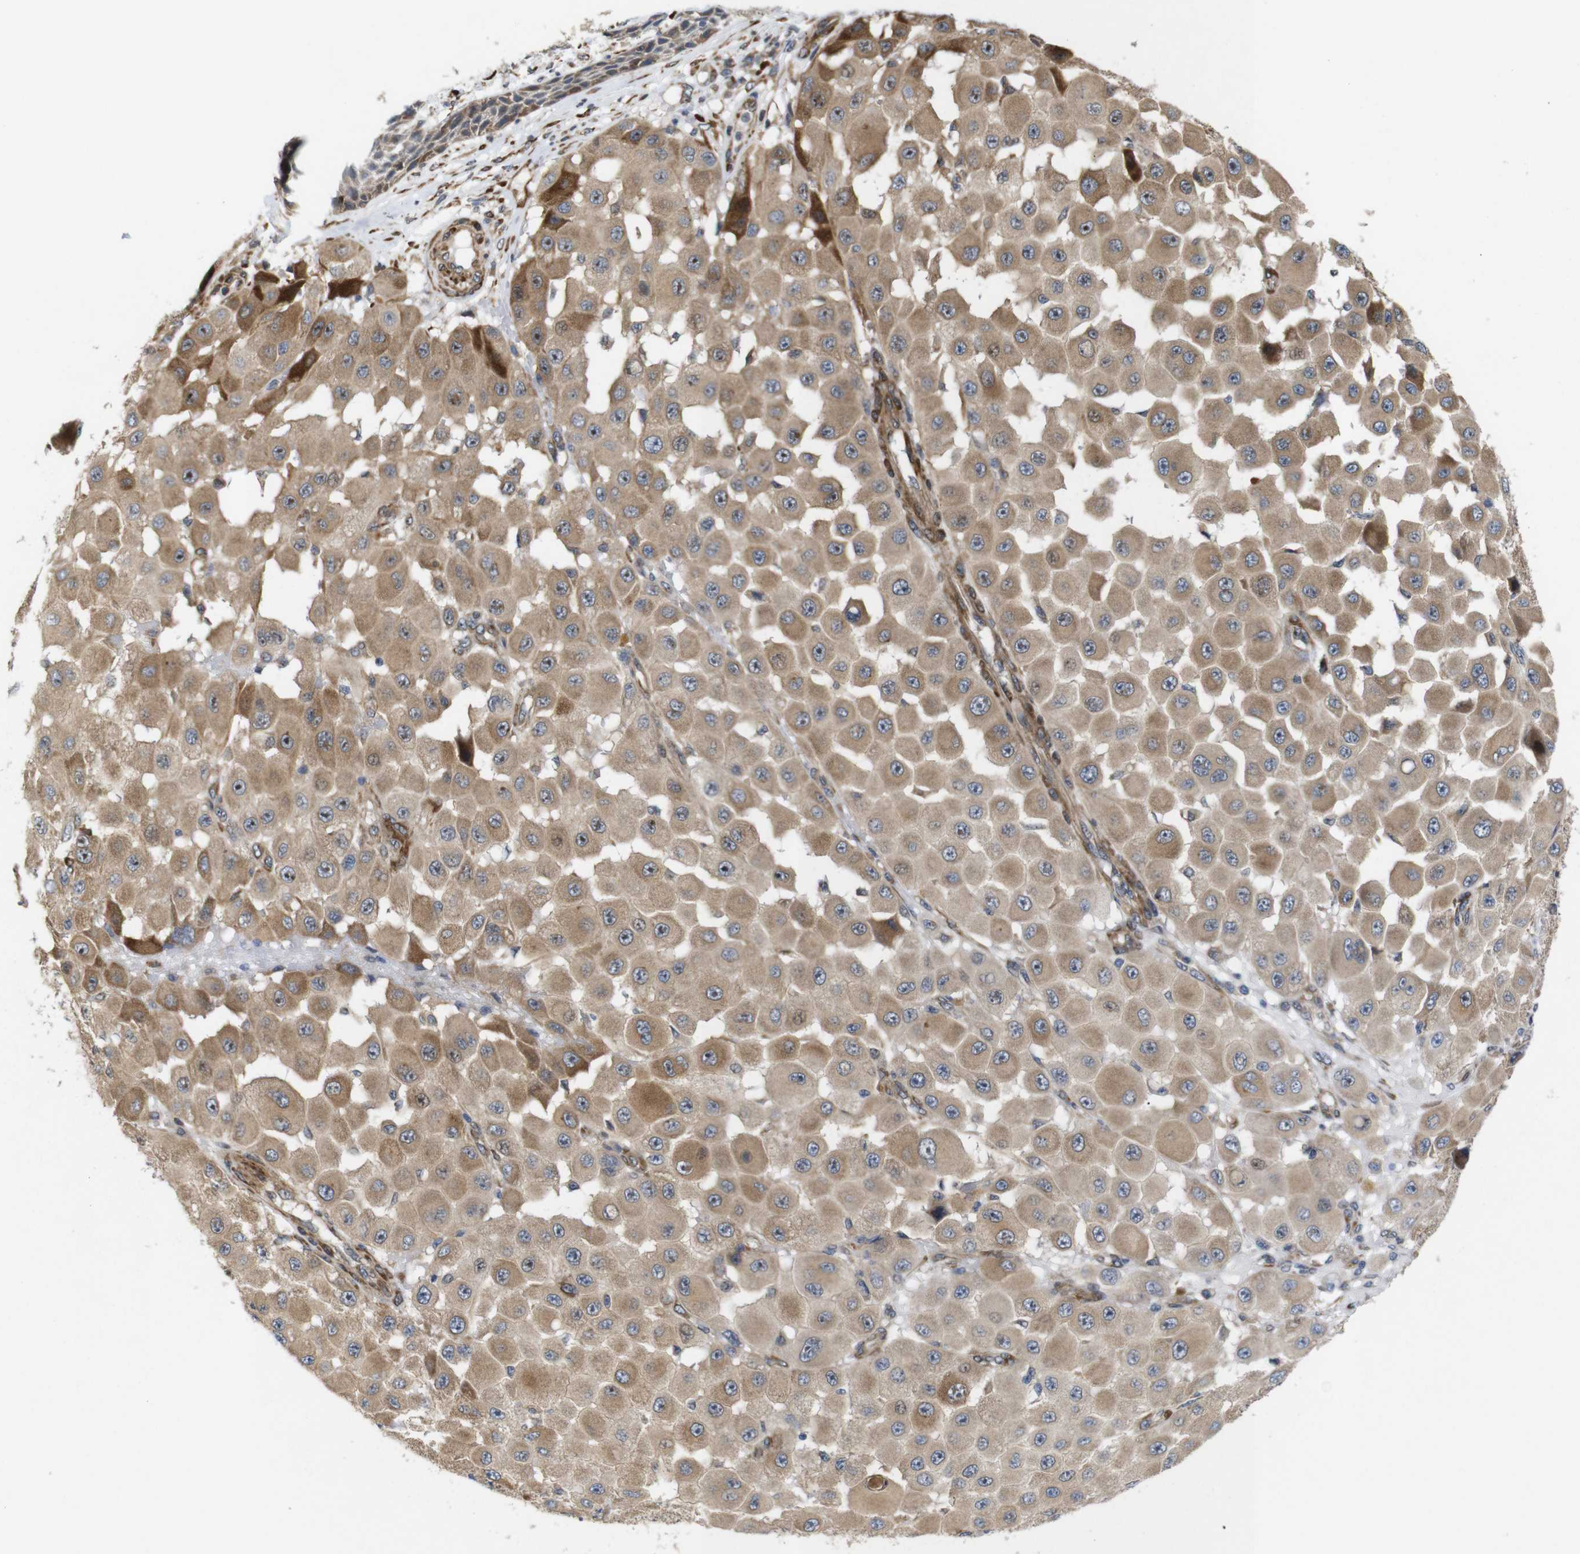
{"staining": {"intensity": "moderate", "quantity": ">75%", "location": "cytoplasmic/membranous"}, "tissue": "melanoma", "cell_type": "Tumor cells", "image_type": "cancer", "snomed": [{"axis": "morphology", "description": "Malignant melanoma, NOS"}, {"axis": "topography", "description": "Skin"}], "caption": "Approximately >75% of tumor cells in malignant melanoma reveal moderate cytoplasmic/membranous protein expression as visualized by brown immunohistochemical staining.", "gene": "P3H2", "patient": {"sex": "female", "age": 81}}